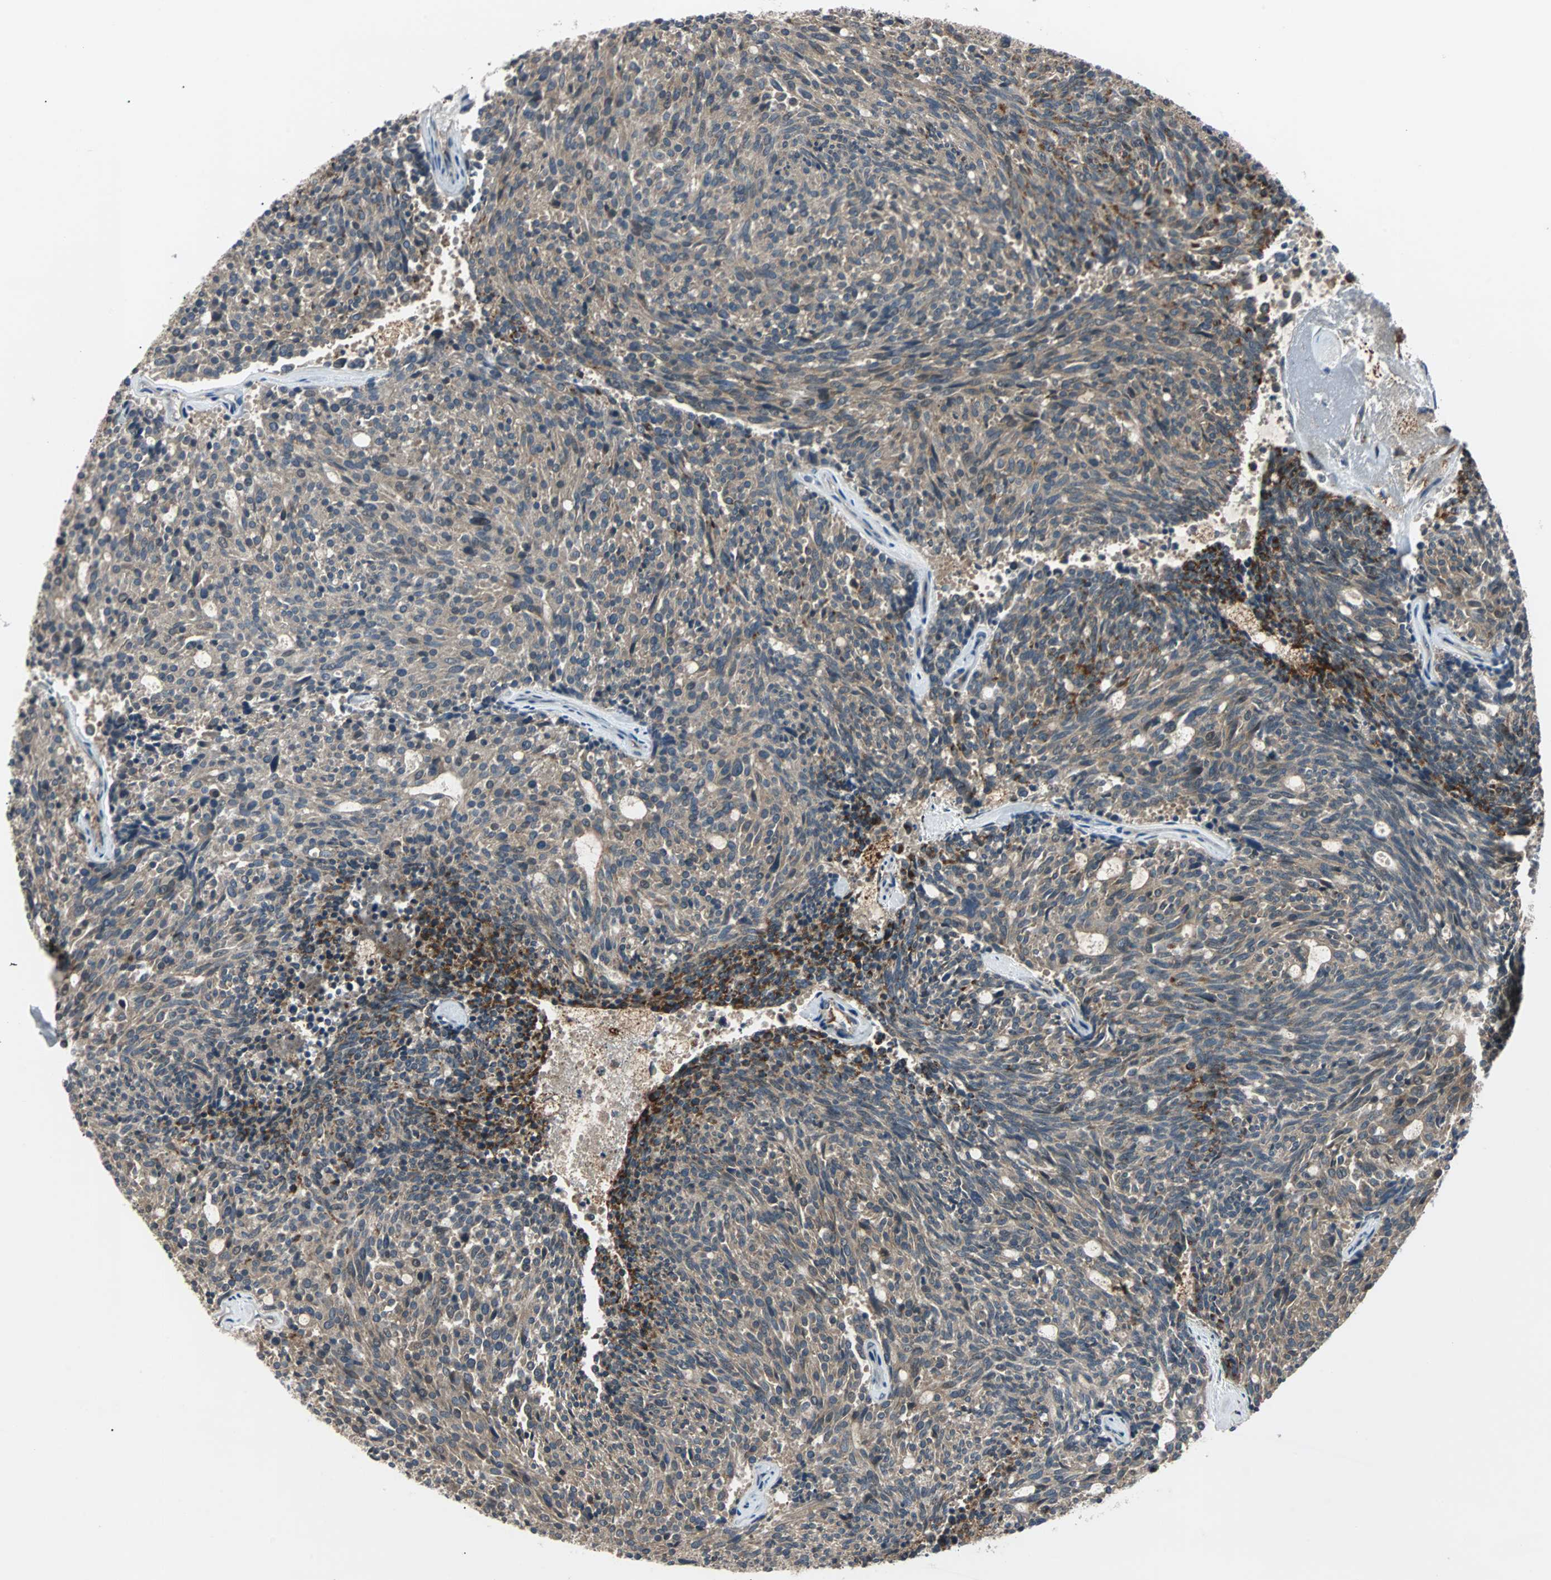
{"staining": {"intensity": "moderate", "quantity": ">75%", "location": "cytoplasmic/membranous"}, "tissue": "carcinoid", "cell_type": "Tumor cells", "image_type": "cancer", "snomed": [{"axis": "morphology", "description": "Carcinoid, malignant, NOS"}, {"axis": "topography", "description": "Pancreas"}], "caption": "A brown stain labels moderate cytoplasmic/membranous expression of a protein in human carcinoid (malignant) tumor cells. The protein of interest is shown in brown color, while the nuclei are stained blue.", "gene": "ARF1", "patient": {"sex": "female", "age": 54}}